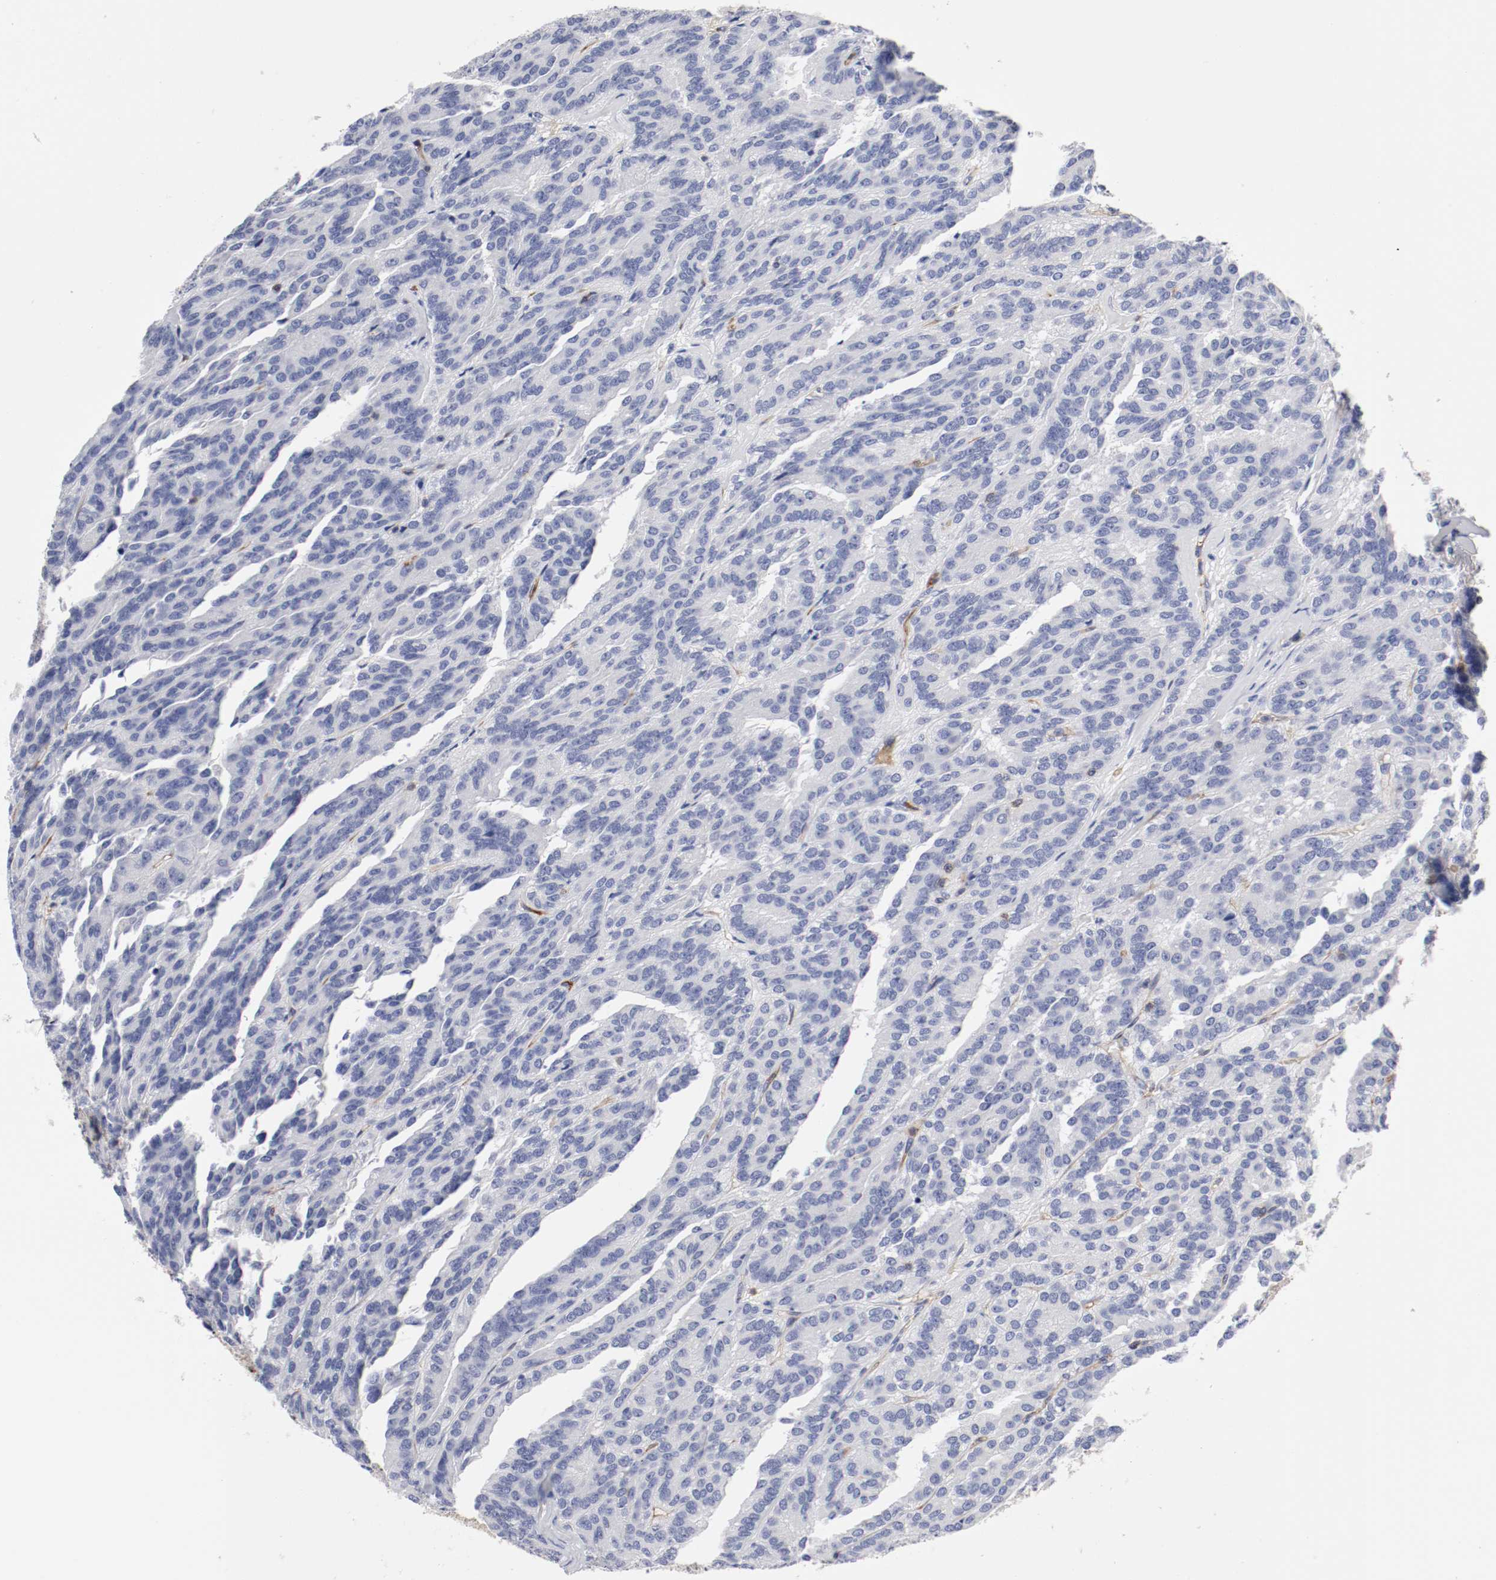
{"staining": {"intensity": "negative", "quantity": "none", "location": "none"}, "tissue": "renal cancer", "cell_type": "Tumor cells", "image_type": "cancer", "snomed": [{"axis": "morphology", "description": "Adenocarcinoma, NOS"}, {"axis": "topography", "description": "Kidney"}], "caption": "A photomicrograph of renal cancer (adenocarcinoma) stained for a protein reveals no brown staining in tumor cells.", "gene": "IFITM1", "patient": {"sex": "male", "age": 46}}